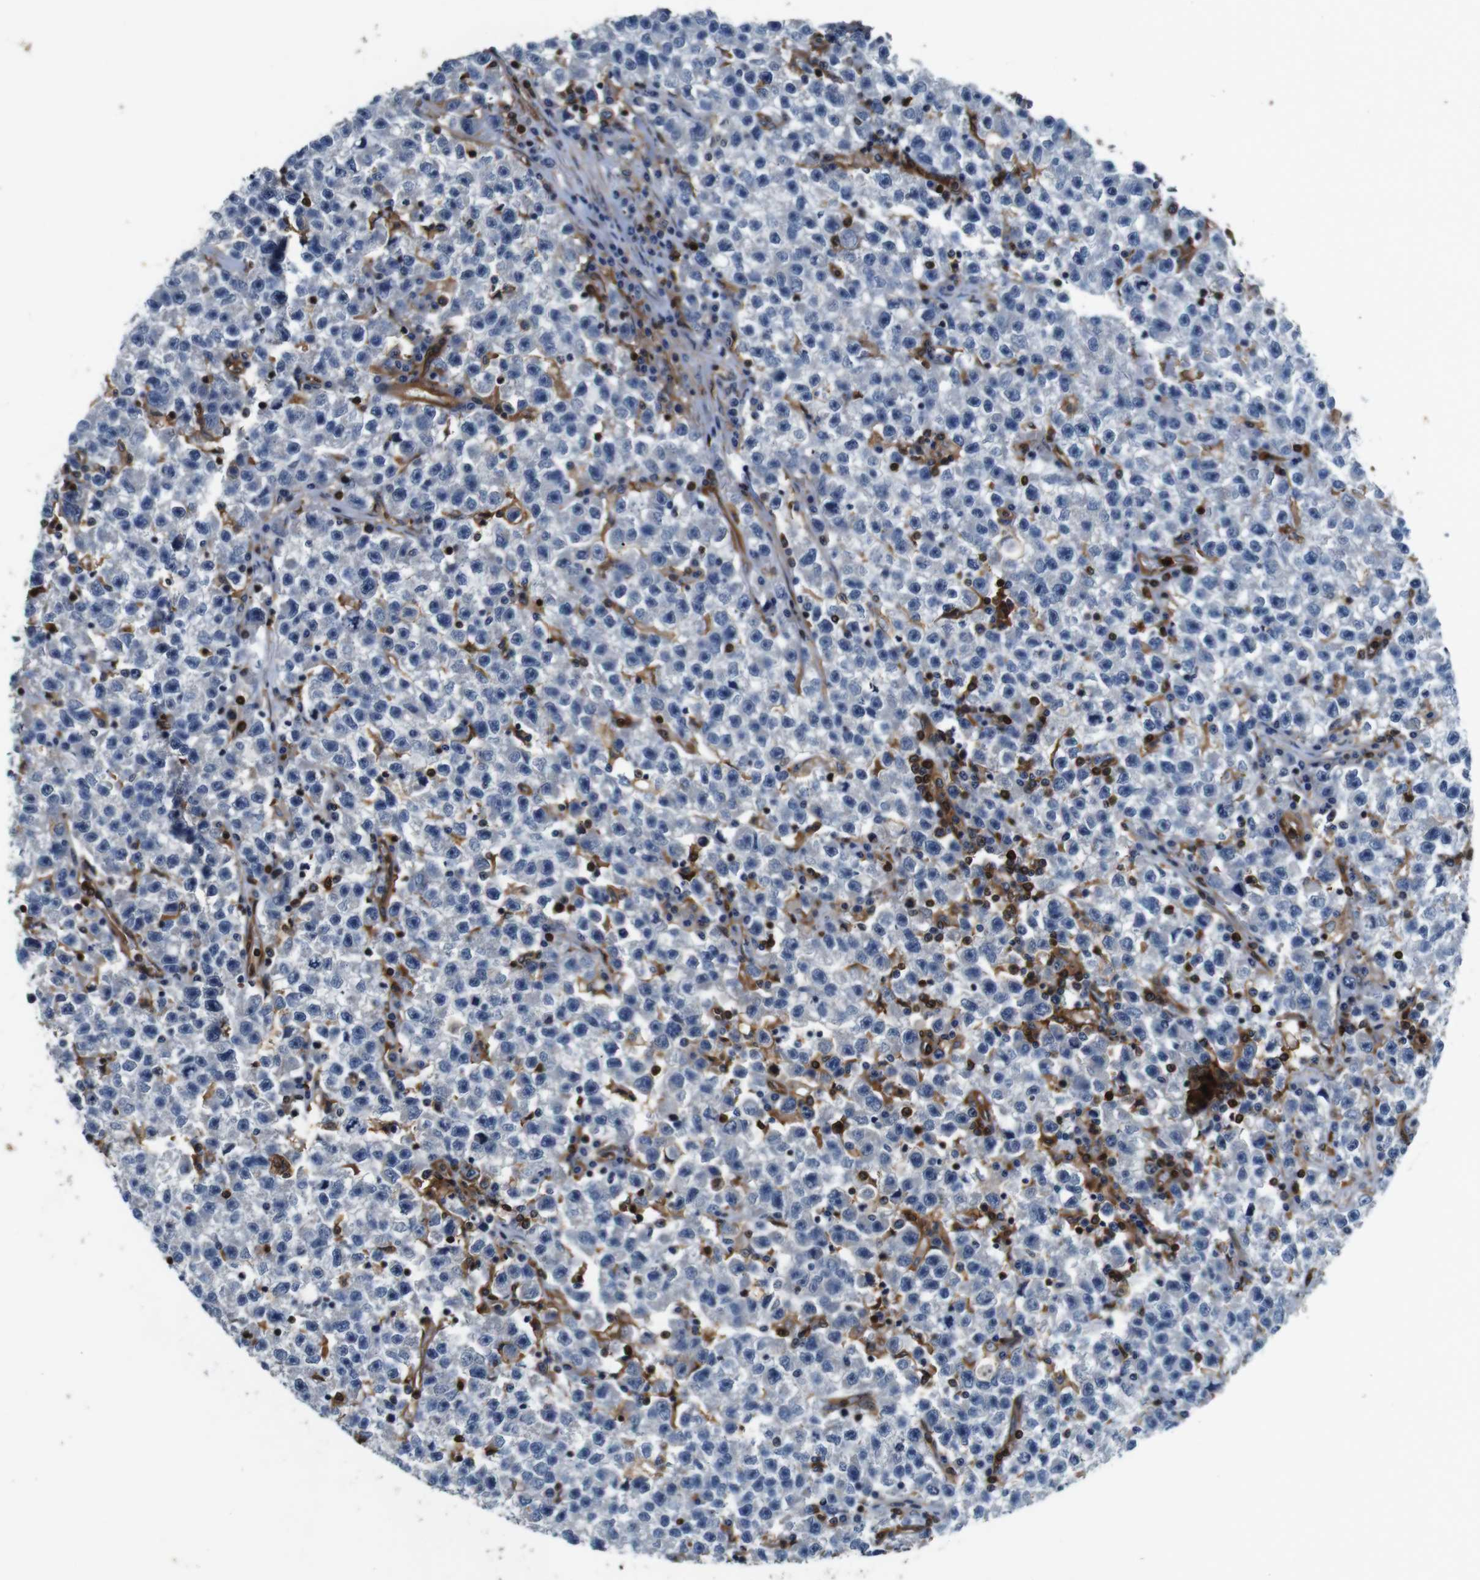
{"staining": {"intensity": "negative", "quantity": "none", "location": "none"}, "tissue": "testis cancer", "cell_type": "Tumor cells", "image_type": "cancer", "snomed": [{"axis": "morphology", "description": "Seminoma, NOS"}, {"axis": "topography", "description": "Testis"}], "caption": "Testis cancer (seminoma) was stained to show a protein in brown. There is no significant positivity in tumor cells. (Immunohistochemistry, brightfield microscopy, high magnification).", "gene": "ANXA1", "patient": {"sex": "male", "age": 22}}